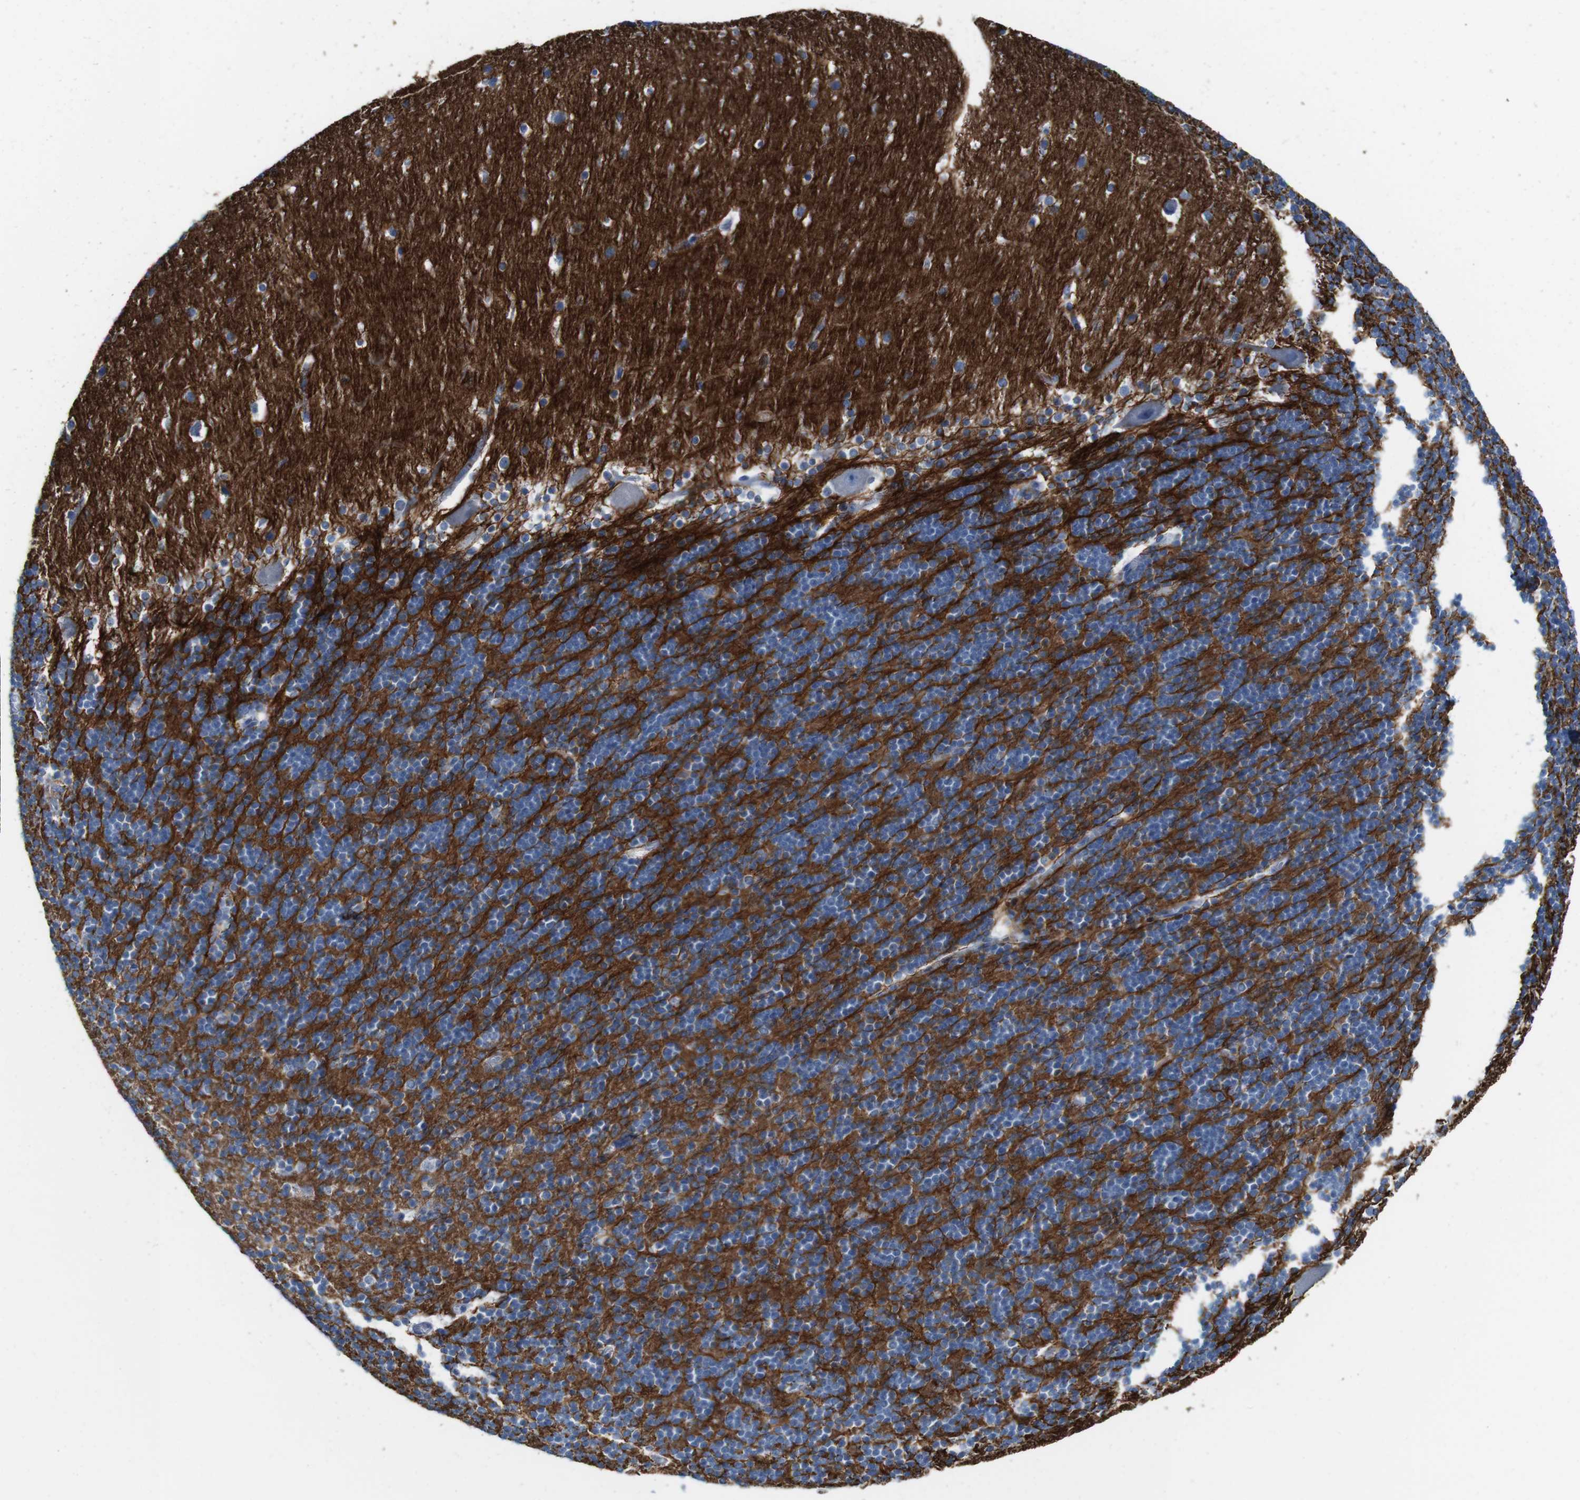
{"staining": {"intensity": "negative", "quantity": "none", "location": "none"}, "tissue": "cerebellum", "cell_type": "Cells in granular layer", "image_type": "normal", "snomed": [{"axis": "morphology", "description": "Normal tissue, NOS"}, {"axis": "topography", "description": "Cerebellum"}], "caption": "IHC micrograph of benign cerebellum: cerebellum stained with DAB shows no significant protein staining in cells in granular layer.", "gene": "IGSF8", "patient": {"sex": "female", "age": 19}}